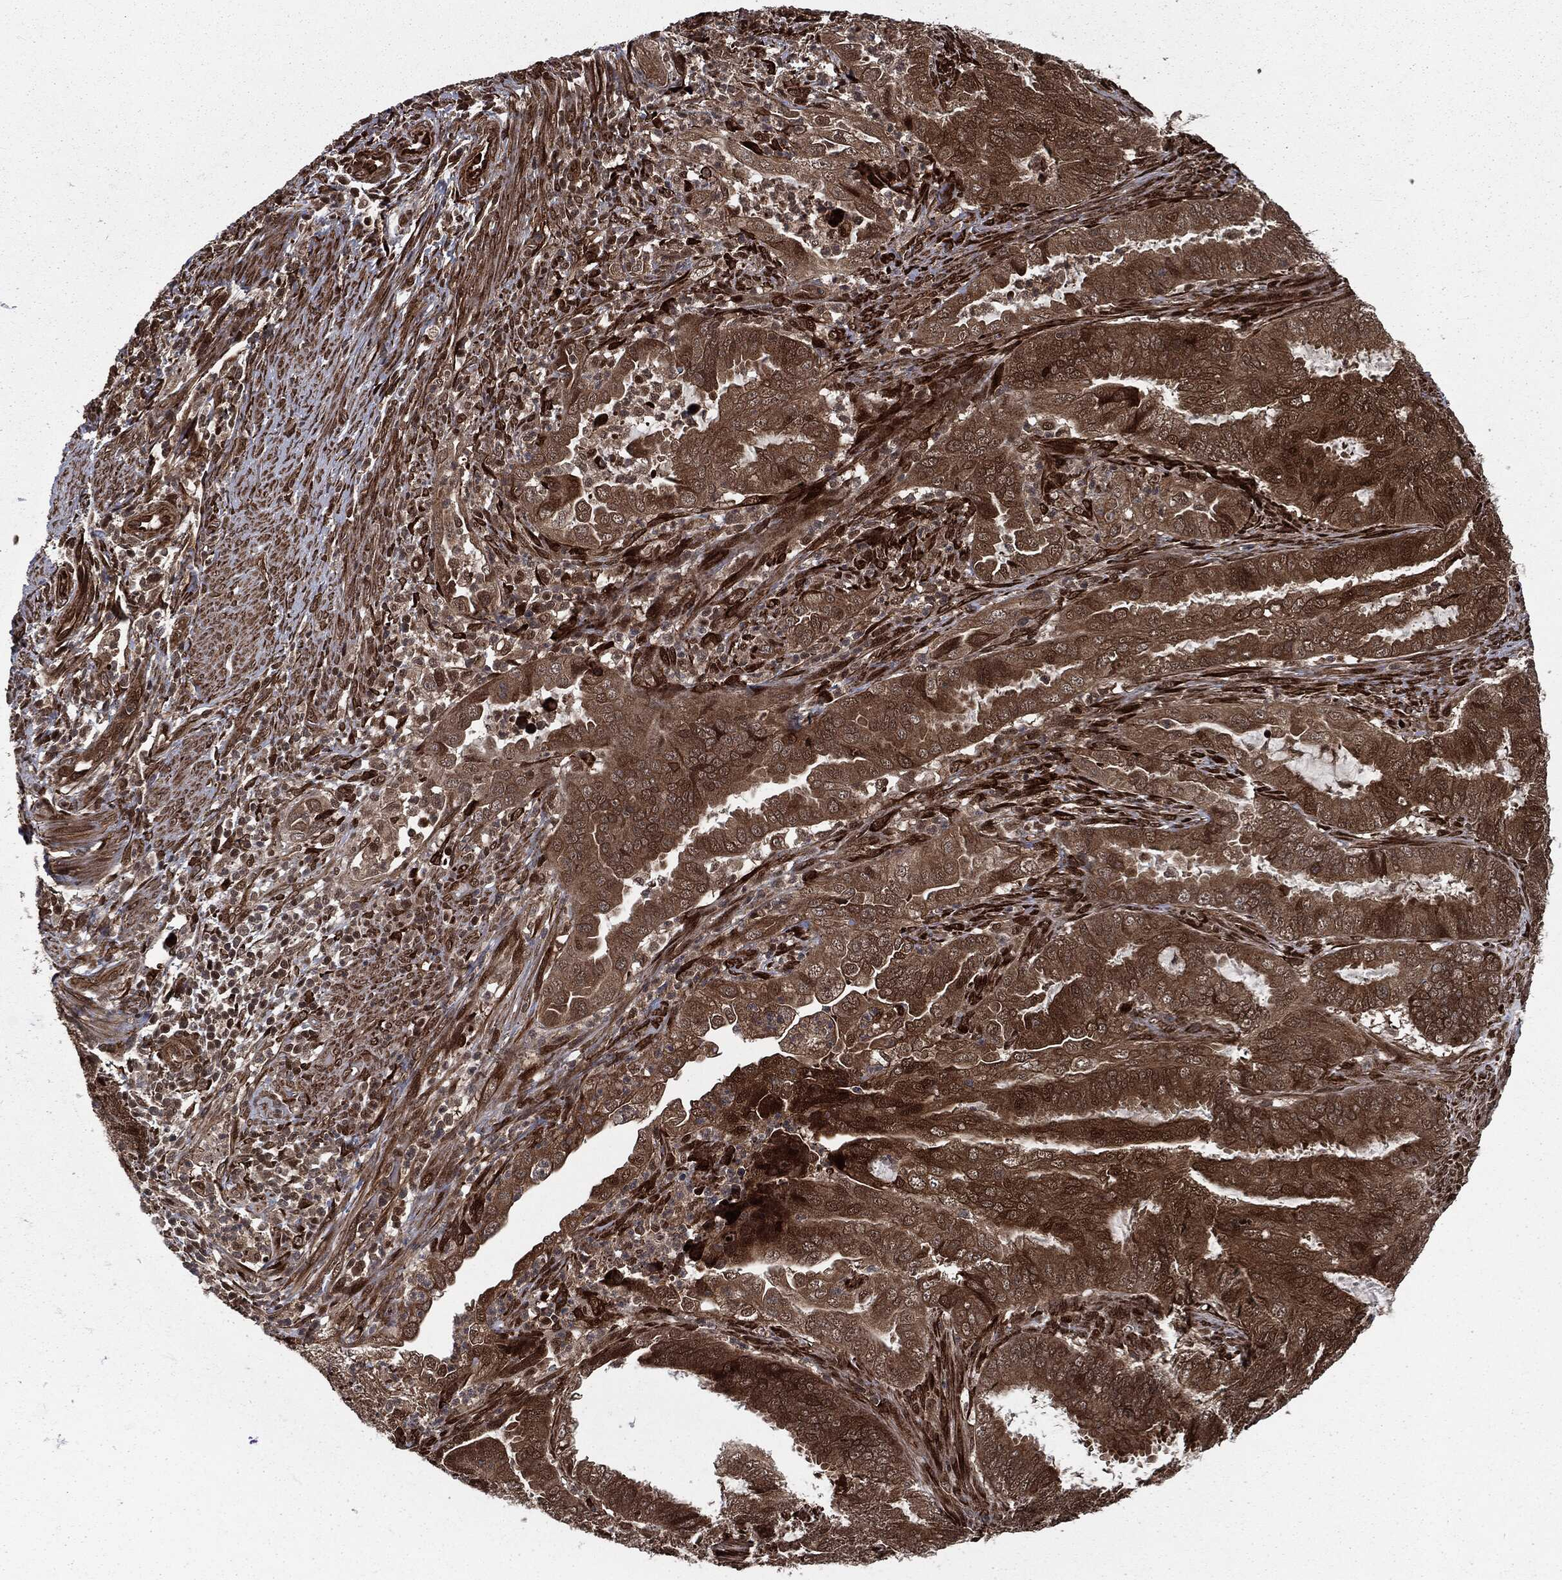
{"staining": {"intensity": "moderate", "quantity": ">75%", "location": "cytoplasmic/membranous,nuclear"}, "tissue": "endometrial cancer", "cell_type": "Tumor cells", "image_type": "cancer", "snomed": [{"axis": "morphology", "description": "Adenocarcinoma, NOS"}, {"axis": "topography", "description": "Endometrium"}], "caption": "An image of endometrial cancer stained for a protein demonstrates moderate cytoplasmic/membranous and nuclear brown staining in tumor cells. The staining was performed using DAB to visualize the protein expression in brown, while the nuclei were stained in blue with hematoxylin (Magnification: 20x).", "gene": "RANBP9", "patient": {"sex": "female", "age": 51}}